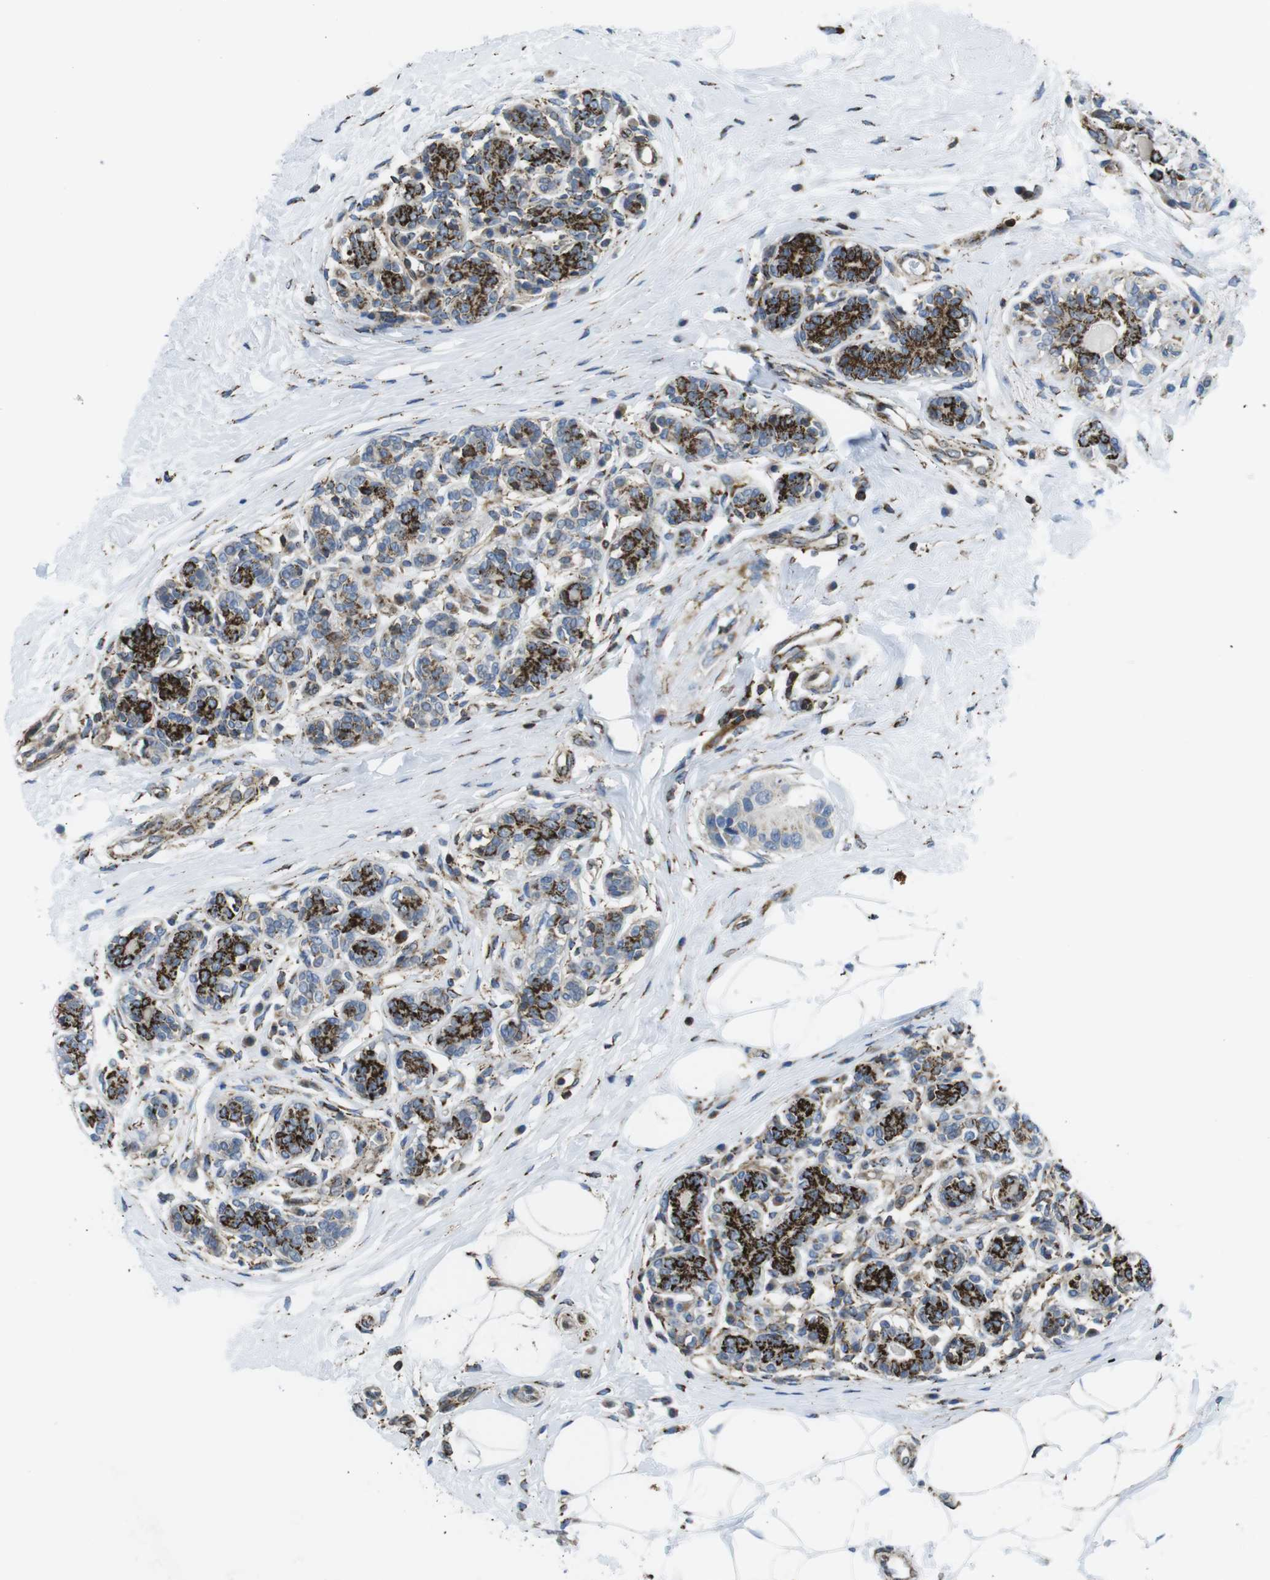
{"staining": {"intensity": "negative", "quantity": "none", "location": "none"}, "tissue": "breast cancer", "cell_type": "Tumor cells", "image_type": "cancer", "snomed": [{"axis": "morphology", "description": "Normal tissue, NOS"}, {"axis": "morphology", "description": "Duct carcinoma"}, {"axis": "topography", "description": "Breast"}], "caption": "Immunohistochemical staining of breast invasive ductal carcinoma displays no significant positivity in tumor cells.", "gene": "KCNE3", "patient": {"sex": "female", "age": 39}}